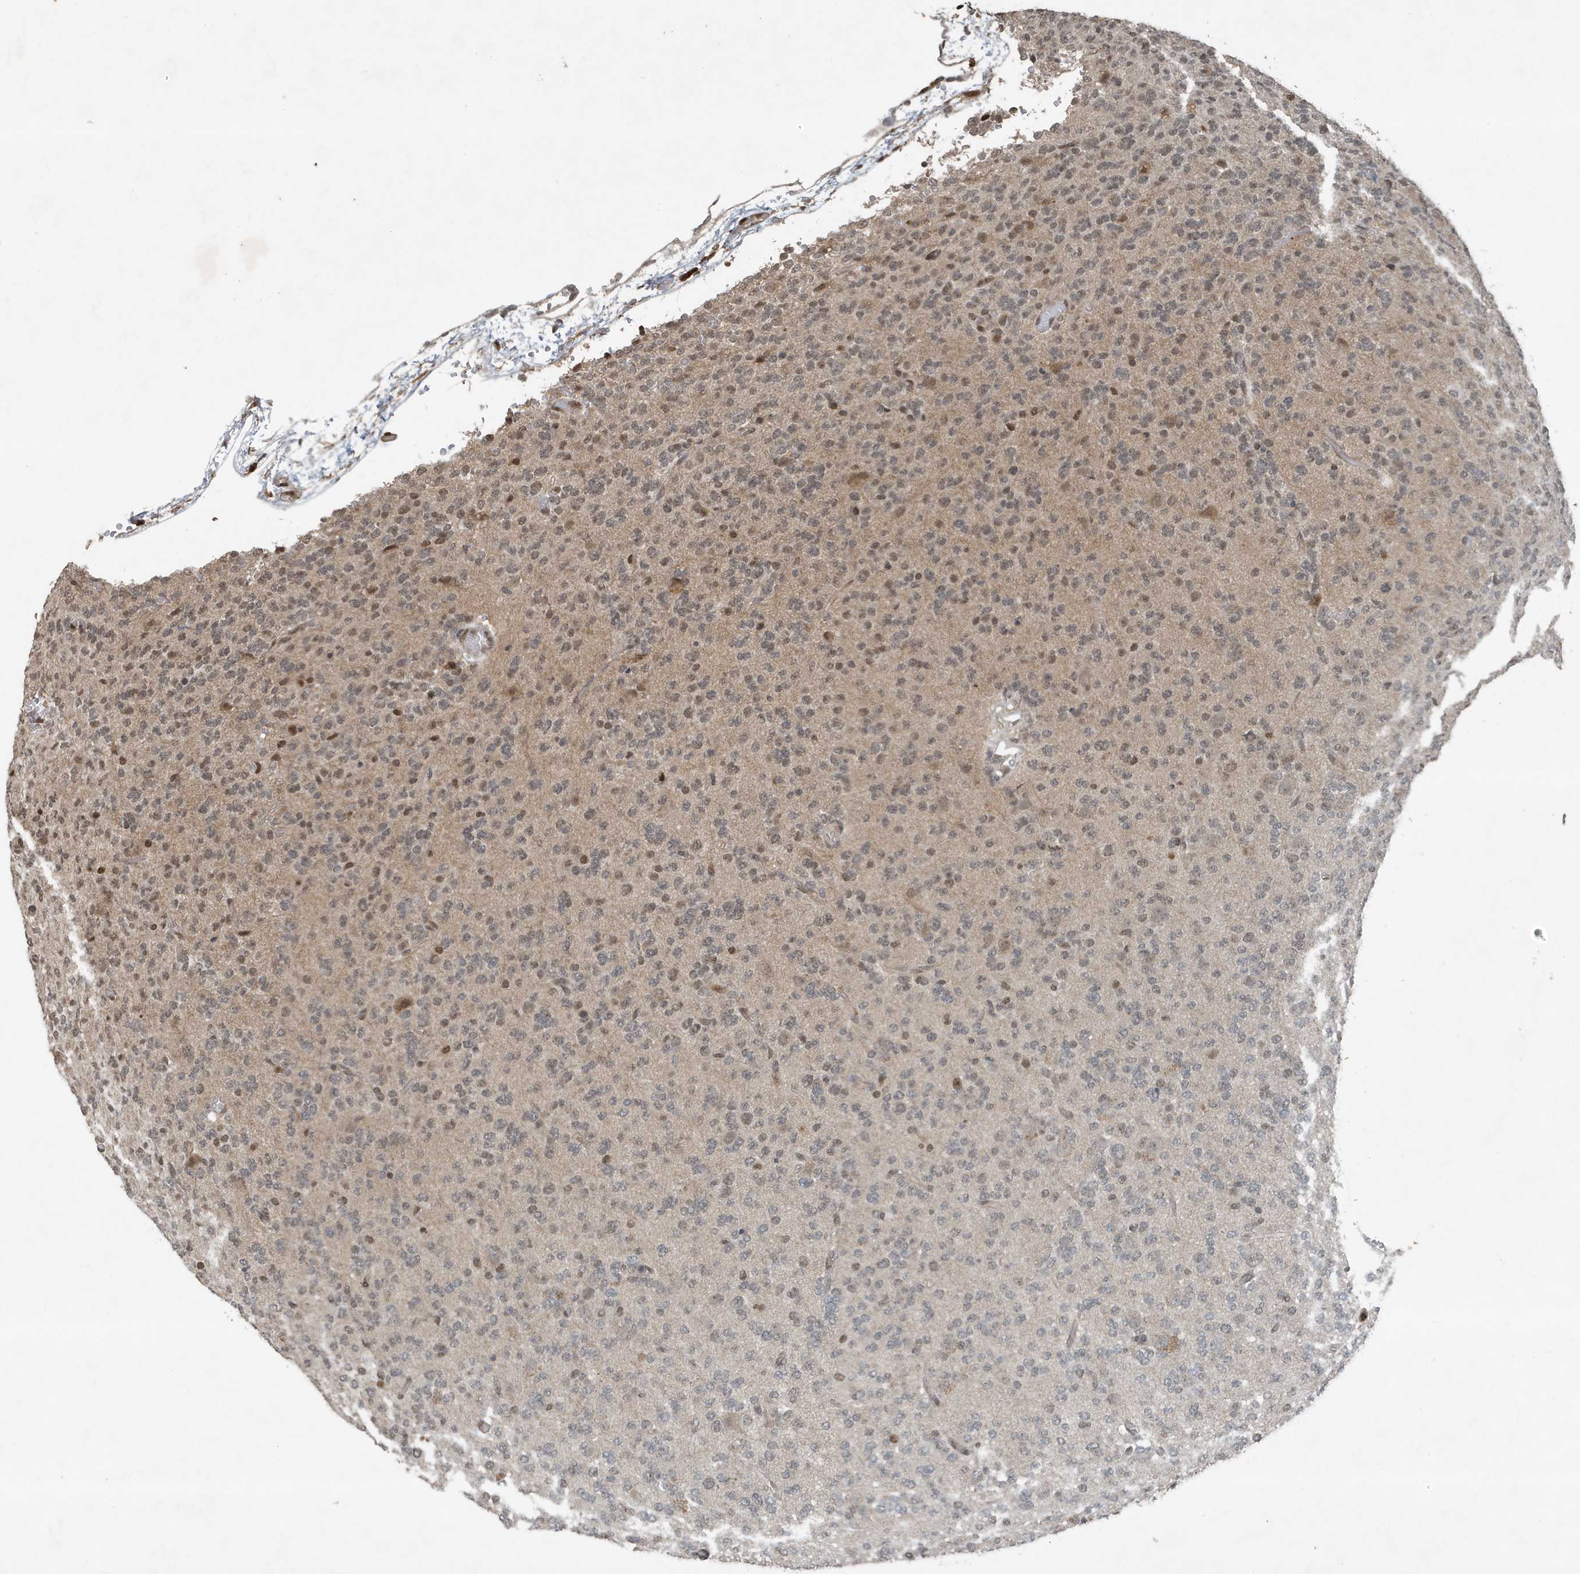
{"staining": {"intensity": "moderate", "quantity": "25%-75%", "location": "nuclear"}, "tissue": "glioma", "cell_type": "Tumor cells", "image_type": "cancer", "snomed": [{"axis": "morphology", "description": "Glioma, malignant, Low grade"}, {"axis": "topography", "description": "Brain"}], "caption": "Protein staining of glioma tissue exhibits moderate nuclear positivity in about 25%-75% of tumor cells.", "gene": "HSPA1A", "patient": {"sex": "male", "age": 38}}